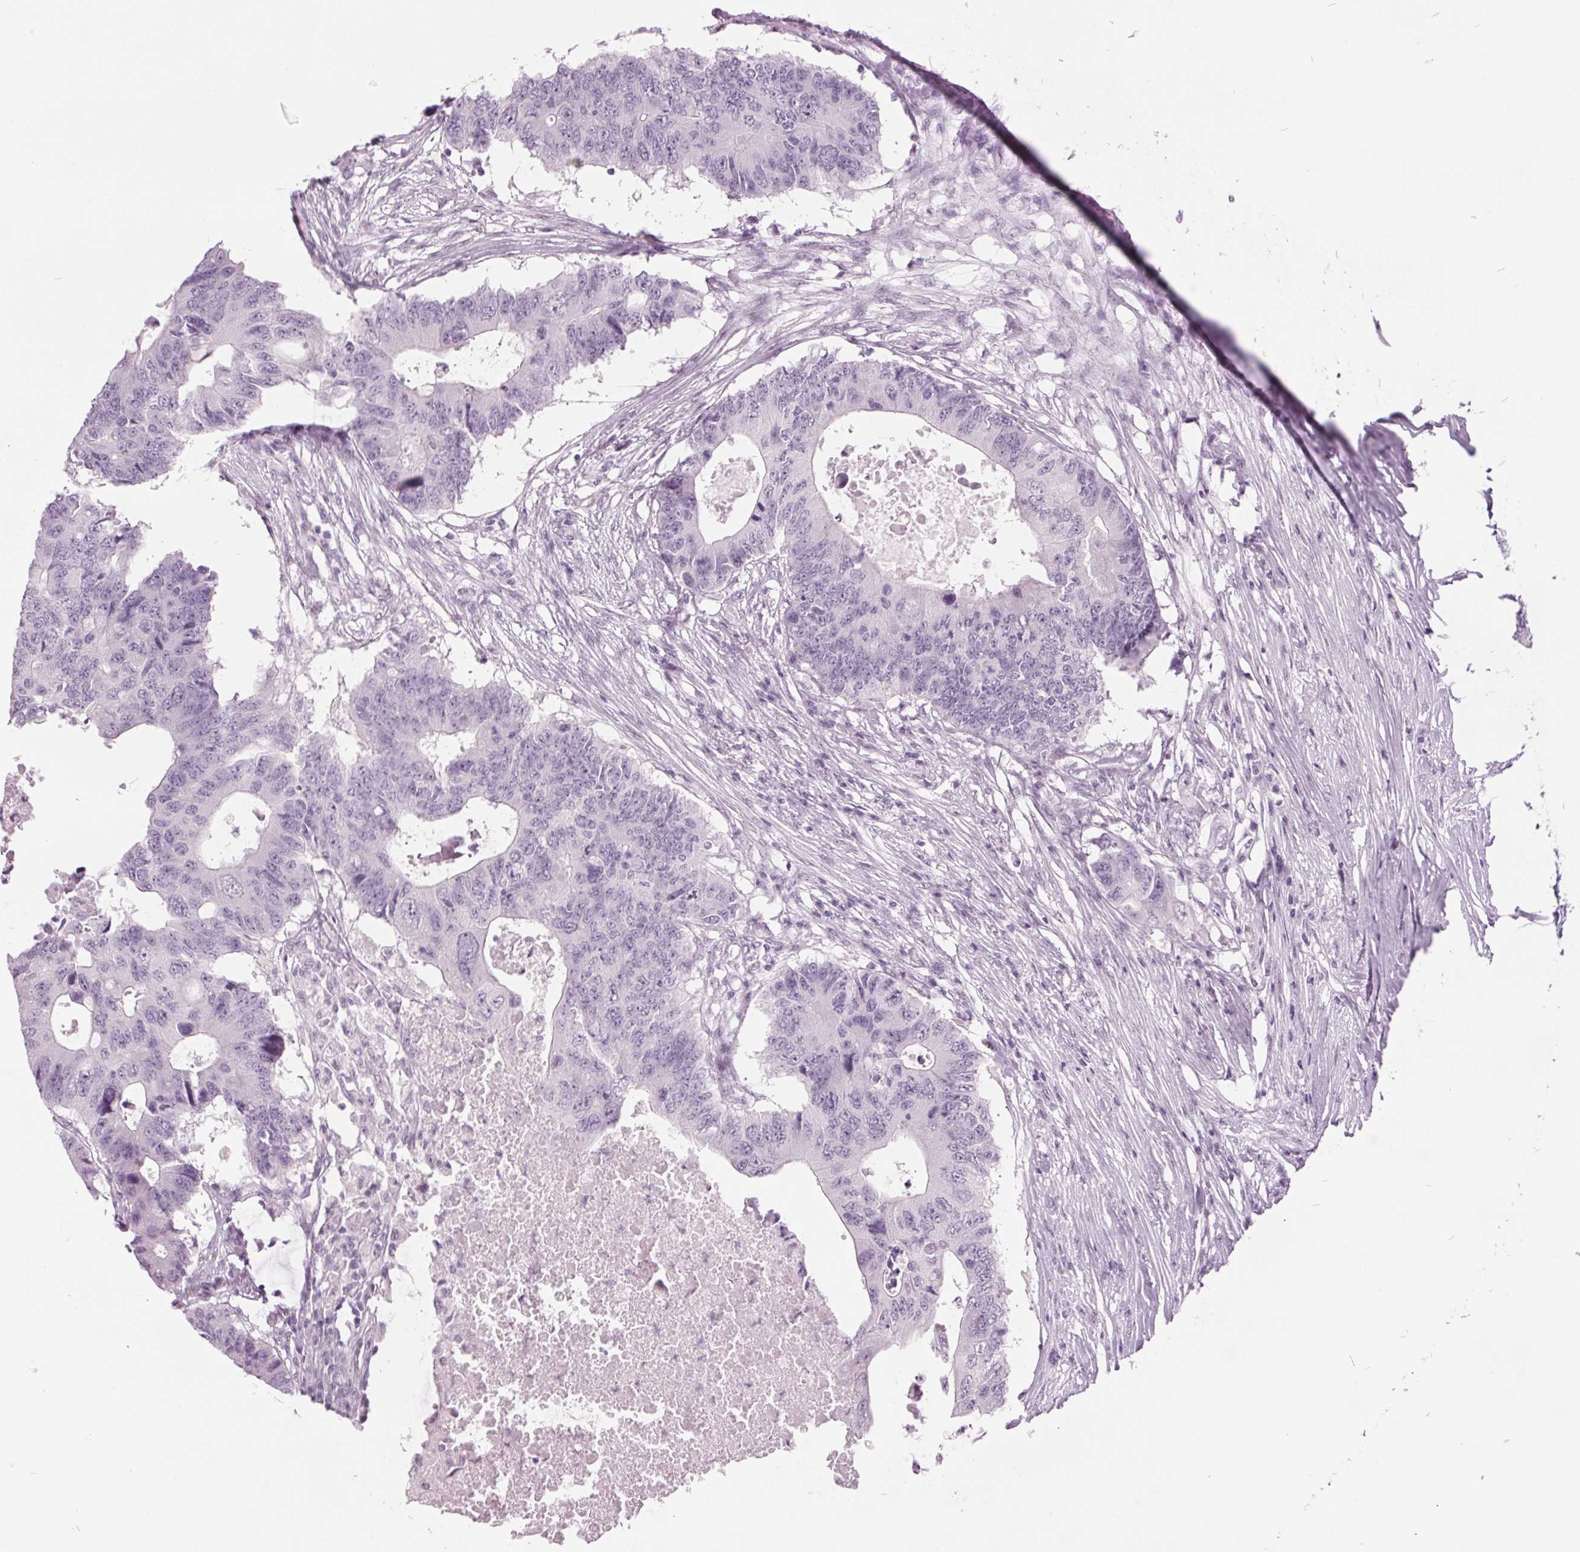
{"staining": {"intensity": "negative", "quantity": "none", "location": "none"}, "tissue": "colorectal cancer", "cell_type": "Tumor cells", "image_type": "cancer", "snomed": [{"axis": "morphology", "description": "Adenocarcinoma, NOS"}, {"axis": "topography", "description": "Colon"}], "caption": "The photomicrograph shows no staining of tumor cells in colorectal cancer (adenocarcinoma). (Stains: DAB (3,3'-diaminobenzidine) immunohistochemistry (IHC) with hematoxylin counter stain, Microscopy: brightfield microscopy at high magnification).", "gene": "ODAD2", "patient": {"sex": "male", "age": 71}}